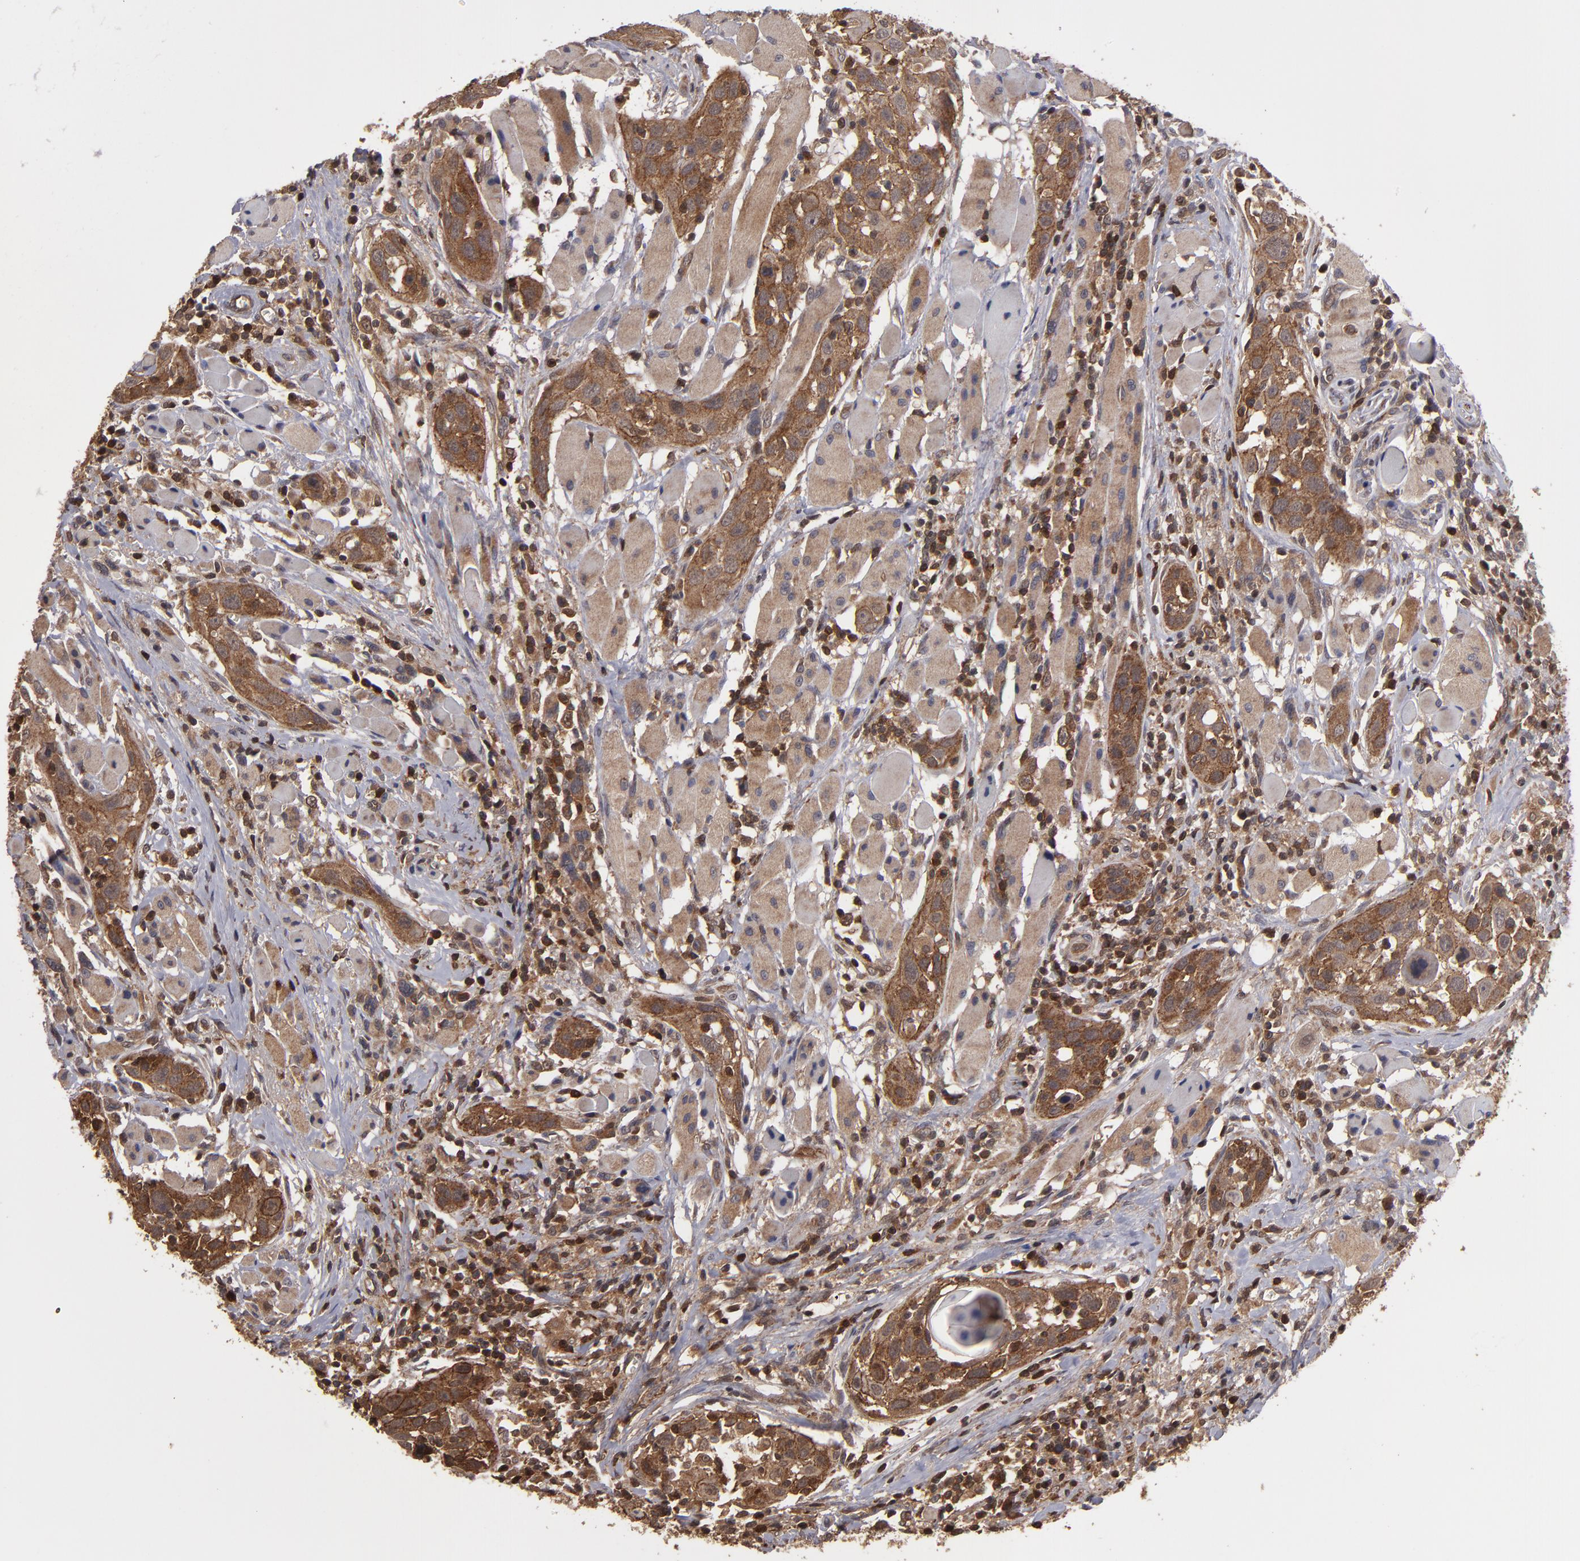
{"staining": {"intensity": "moderate", "quantity": ">75%", "location": "cytoplasmic/membranous"}, "tissue": "head and neck cancer", "cell_type": "Tumor cells", "image_type": "cancer", "snomed": [{"axis": "morphology", "description": "Squamous cell carcinoma, NOS"}, {"axis": "topography", "description": "Oral tissue"}, {"axis": "topography", "description": "Head-Neck"}], "caption": "Moderate cytoplasmic/membranous protein positivity is seen in about >75% of tumor cells in squamous cell carcinoma (head and neck). (DAB IHC, brown staining for protein, blue staining for nuclei).", "gene": "RPS6KA6", "patient": {"sex": "female", "age": 50}}